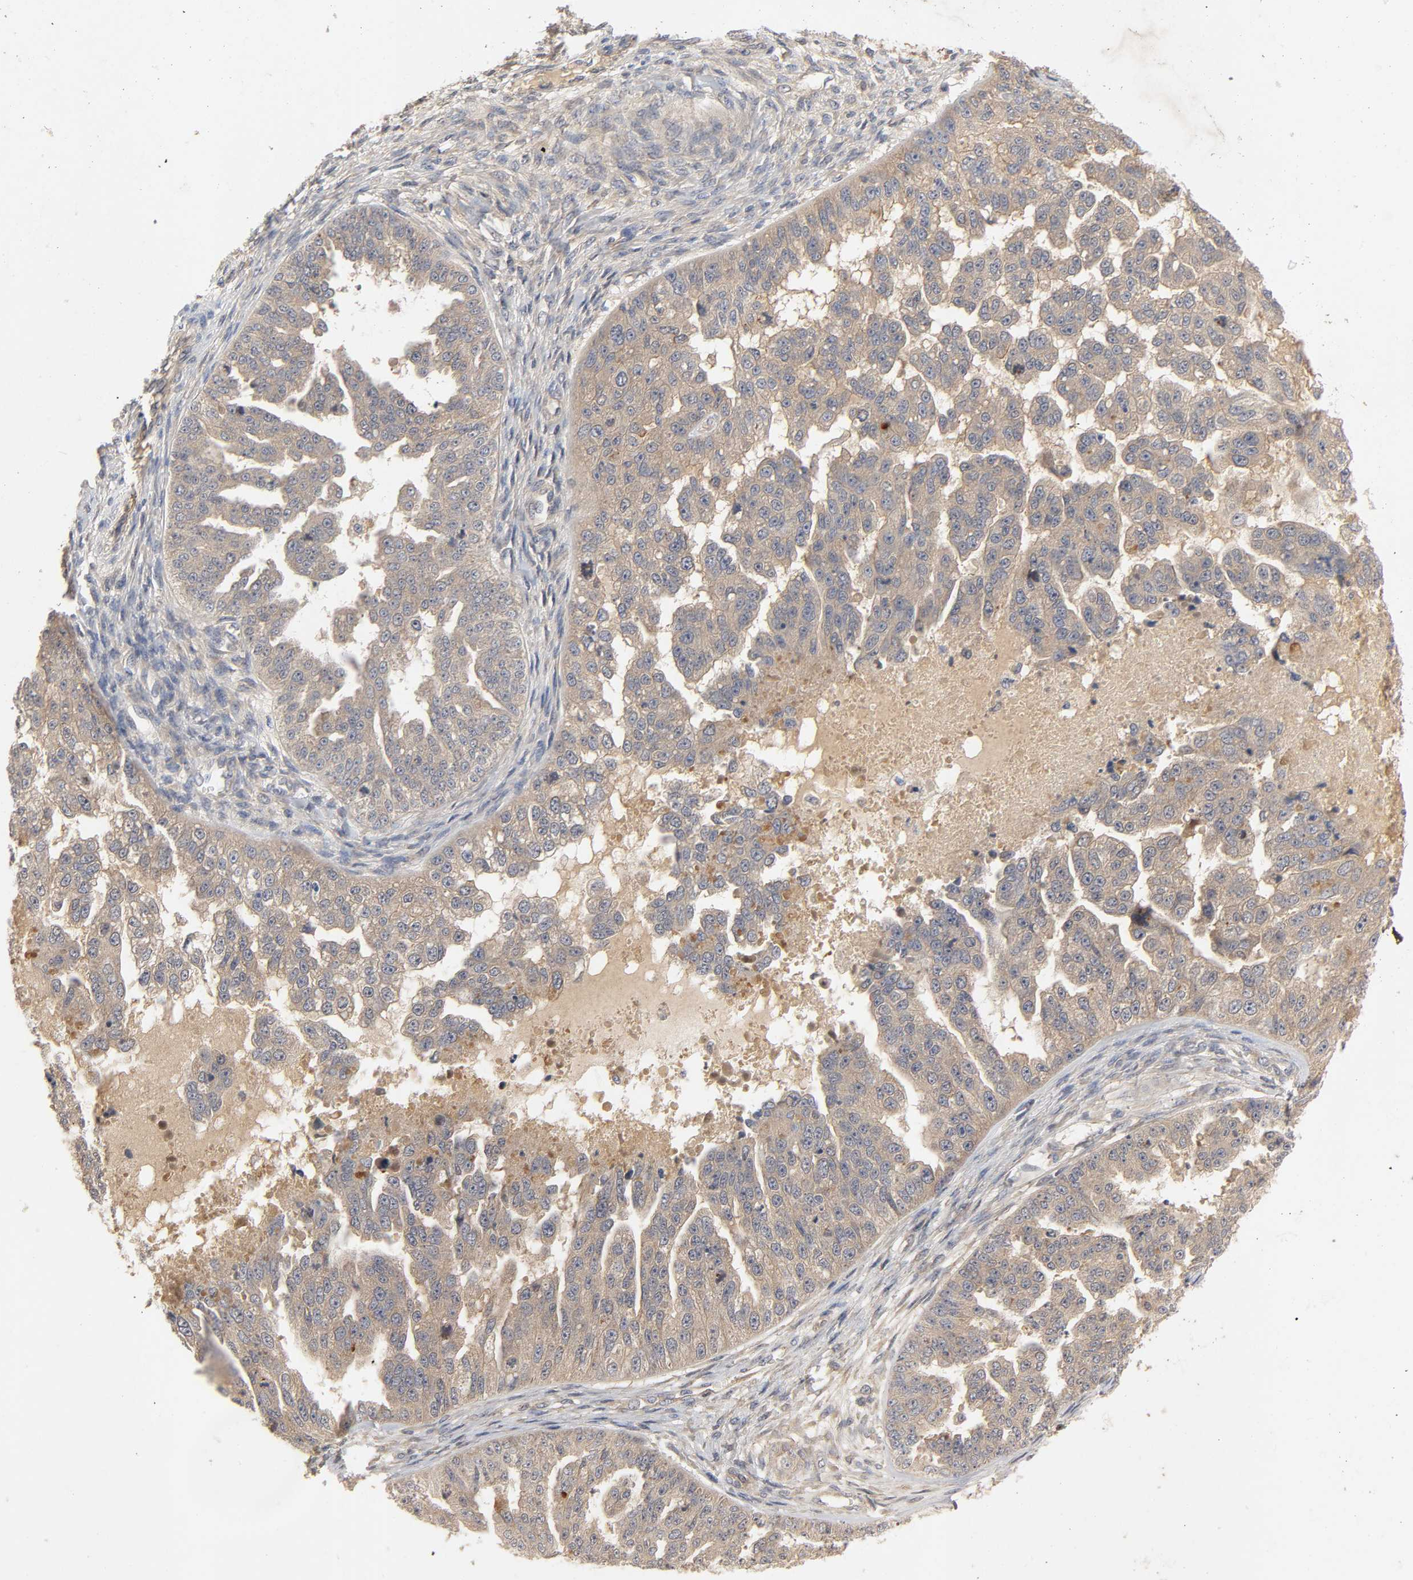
{"staining": {"intensity": "moderate", "quantity": ">75%", "location": "cytoplasmic/membranous"}, "tissue": "ovarian cancer", "cell_type": "Tumor cells", "image_type": "cancer", "snomed": [{"axis": "morphology", "description": "Cystadenocarcinoma, serous, NOS"}, {"axis": "topography", "description": "Ovary"}], "caption": "Immunohistochemistry (IHC) (DAB) staining of serous cystadenocarcinoma (ovarian) demonstrates moderate cytoplasmic/membranous protein staining in about >75% of tumor cells.", "gene": "CPB2", "patient": {"sex": "female", "age": 58}}